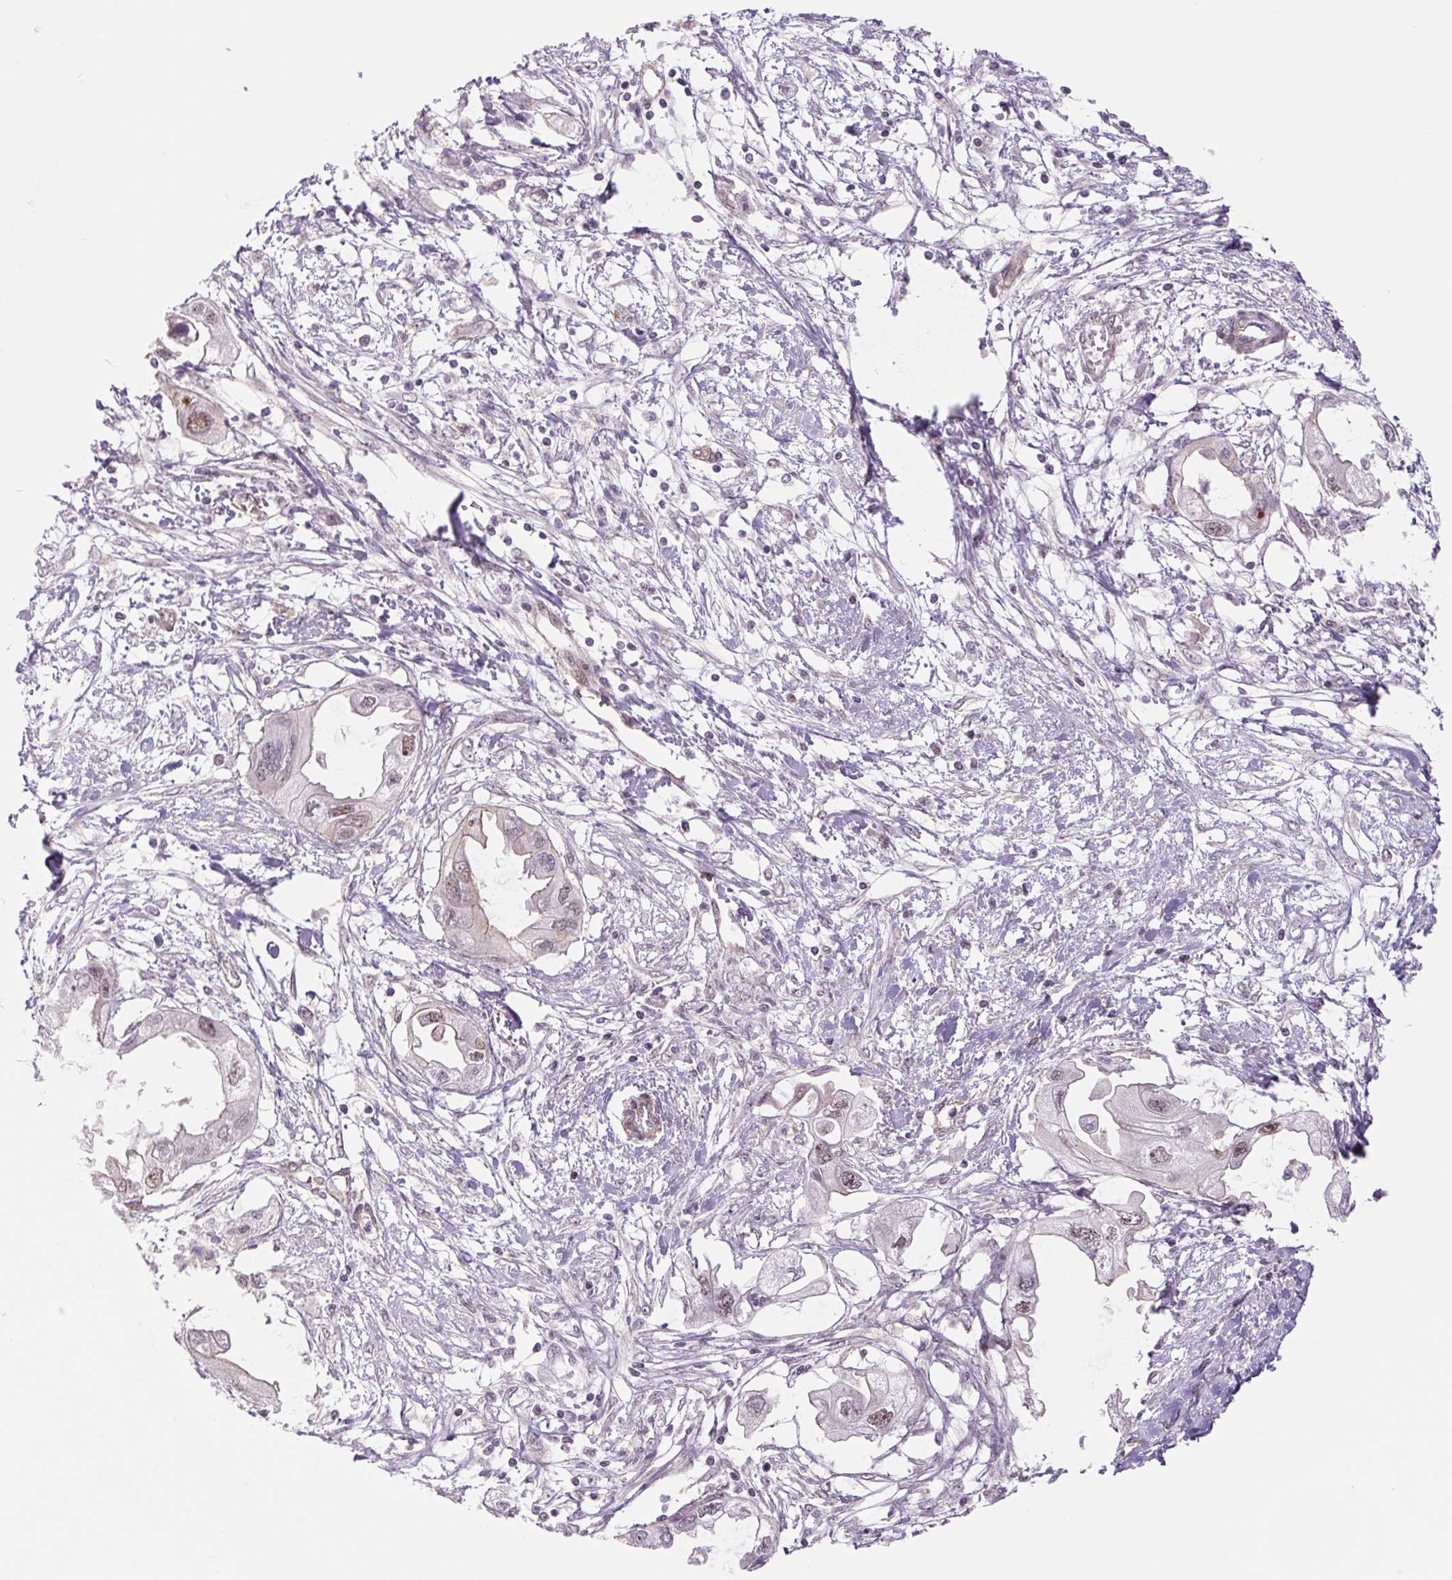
{"staining": {"intensity": "weak", "quantity": "<25%", "location": "nuclear"}, "tissue": "endometrial cancer", "cell_type": "Tumor cells", "image_type": "cancer", "snomed": [{"axis": "morphology", "description": "Adenocarcinoma, NOS"}, {"axis": "morphology", "description": "Adenocarcinoma, metastatic, NOS"}, {"axis": "topography", "description": "Adipose tissue"}, {"axis": "topography", "description": "Endometrium"}], "caption": "Immunohistochemistry image of human endometrial cancer (metastatic adenocarcinoma) stained for a protein (brown), which demonstrates no staining in tumor cells.", "gene": "CWC25", "patient": {"sex": "female", "age": 67}}